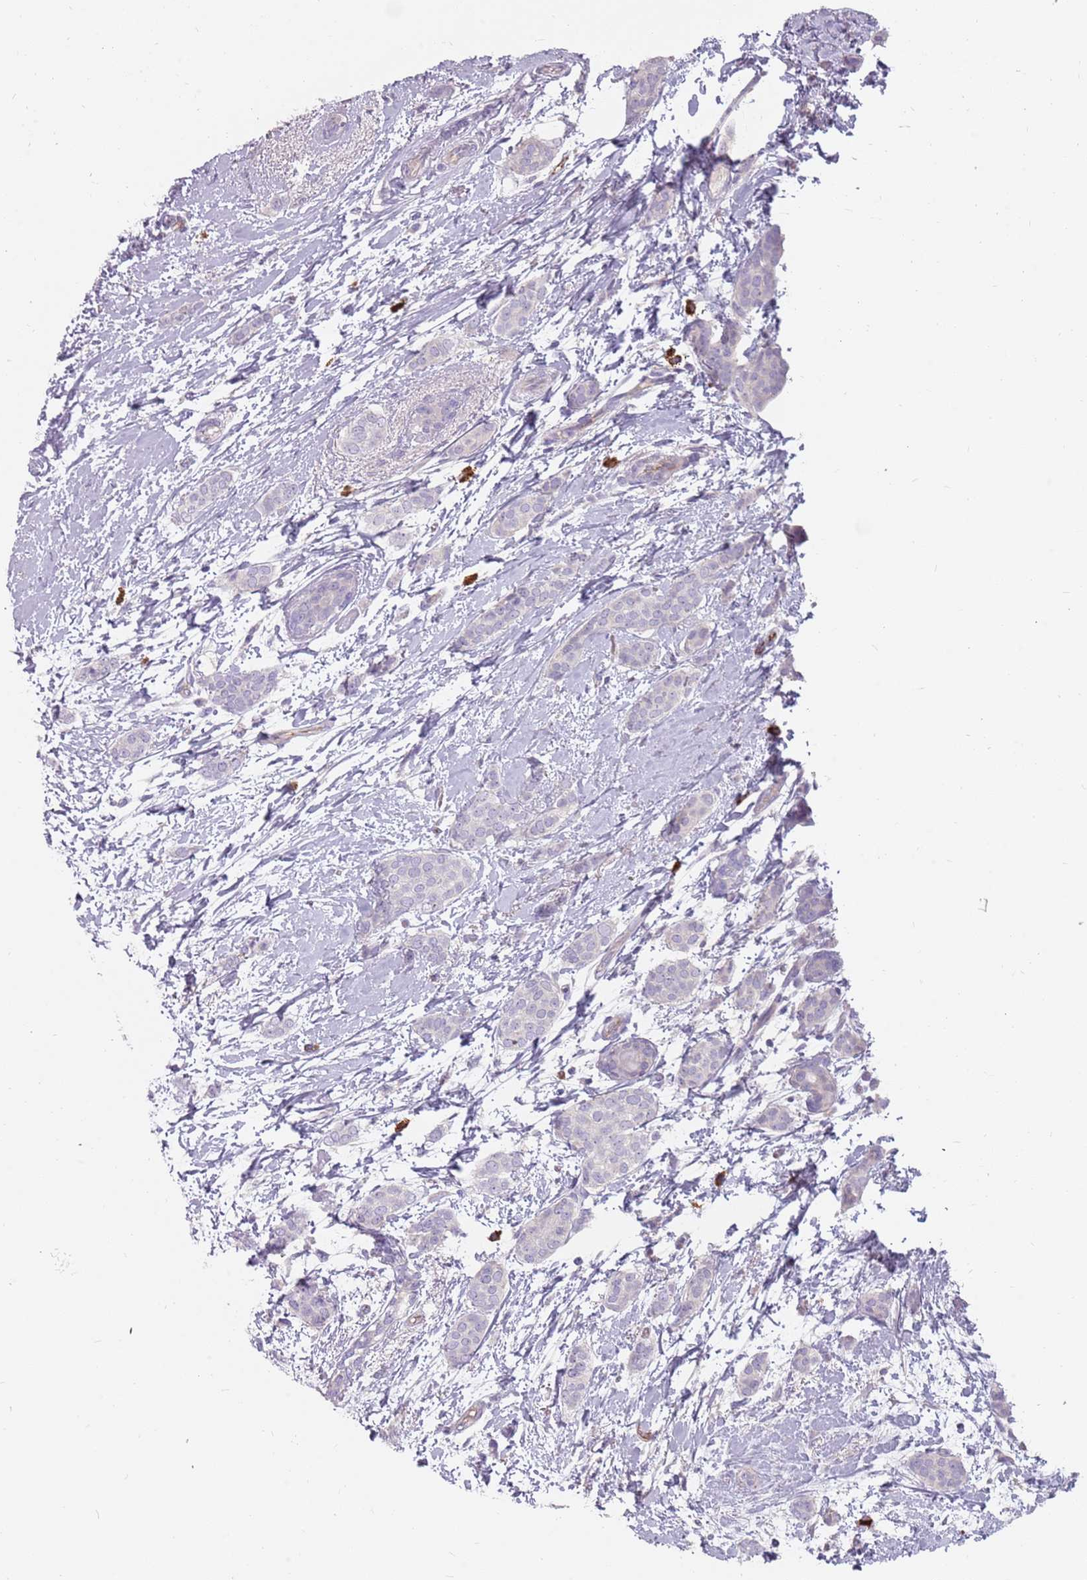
{"staining": {"intensity": "negative", "quantity": "none", "location": "none"}, "tissue": "breast cancer", "cell_type": "Tumor cells", "image_type": "cancer", "snomed": [{"axis": "morphology", "description": "Duct carcinoma"}, {"axis": "topography", "description": "Breast"}], "caption": "Tumor cells show no significant expression in breast invasive ductal carcinoma. The staining is performed using DAB (3,3'-diaminobenzidine) brown chromogen with nuclei counter-stained in using hematoxylin.", "gene": "DDX4", "patient": {"sex": "female", "age": 72}}